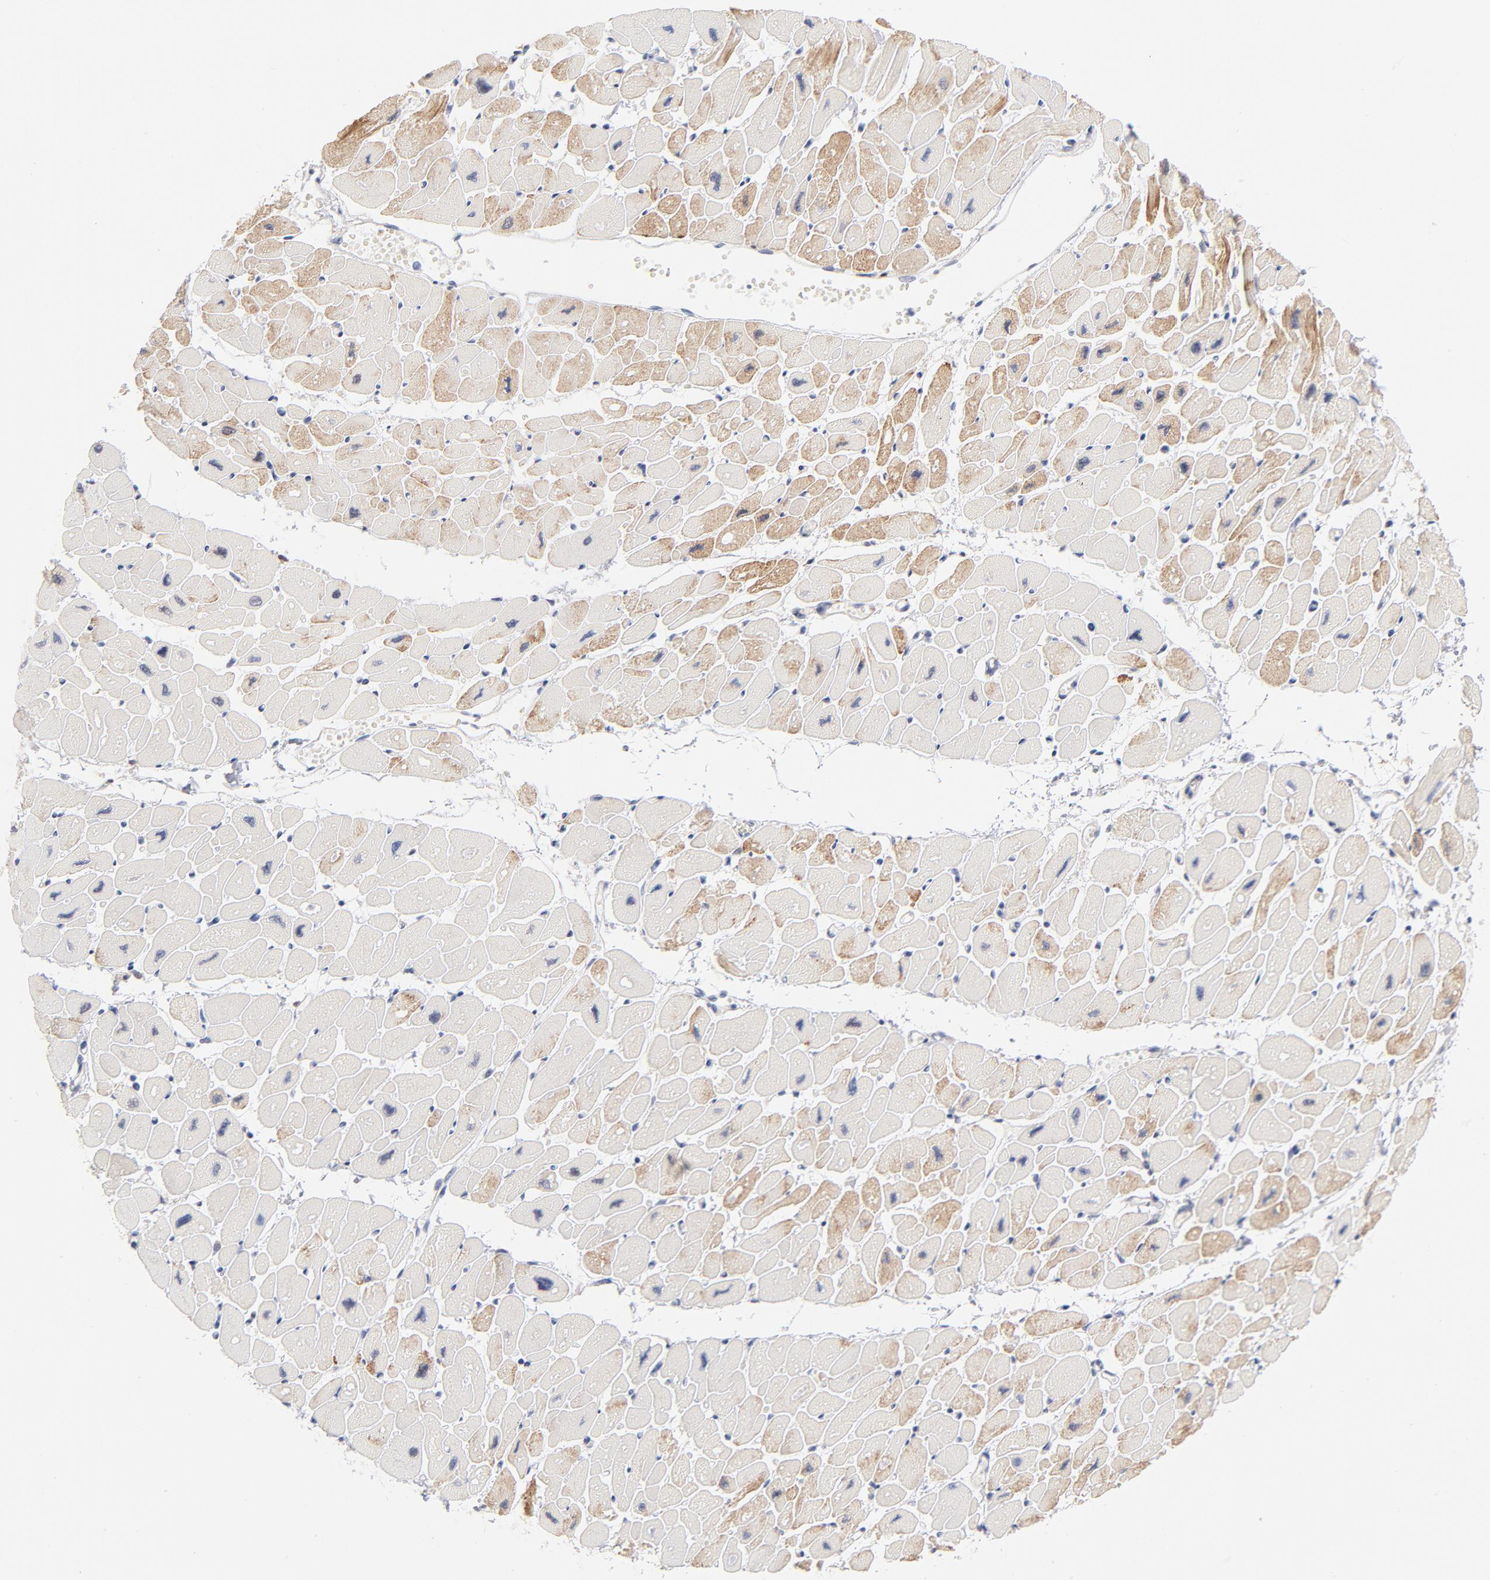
{"staining": {"intensity": "weak", "quantity": ">75%", "location": "cytoplasmic/membranous"}, "tissue": "heart muscle", "cell_type": "Cardiomyocytes", "image_type": "normal", "snomed": [{"axis": "morphology", "description": "Normal tissue, NOS"}, {"axis": "topography", "description": "Heart"}], "caption": "Heart muscle stained with a protein marker exhibits weak staining in cardiomyocytes.", "gene": "MID1", "patient": {"sex": "female", "age": 54}}